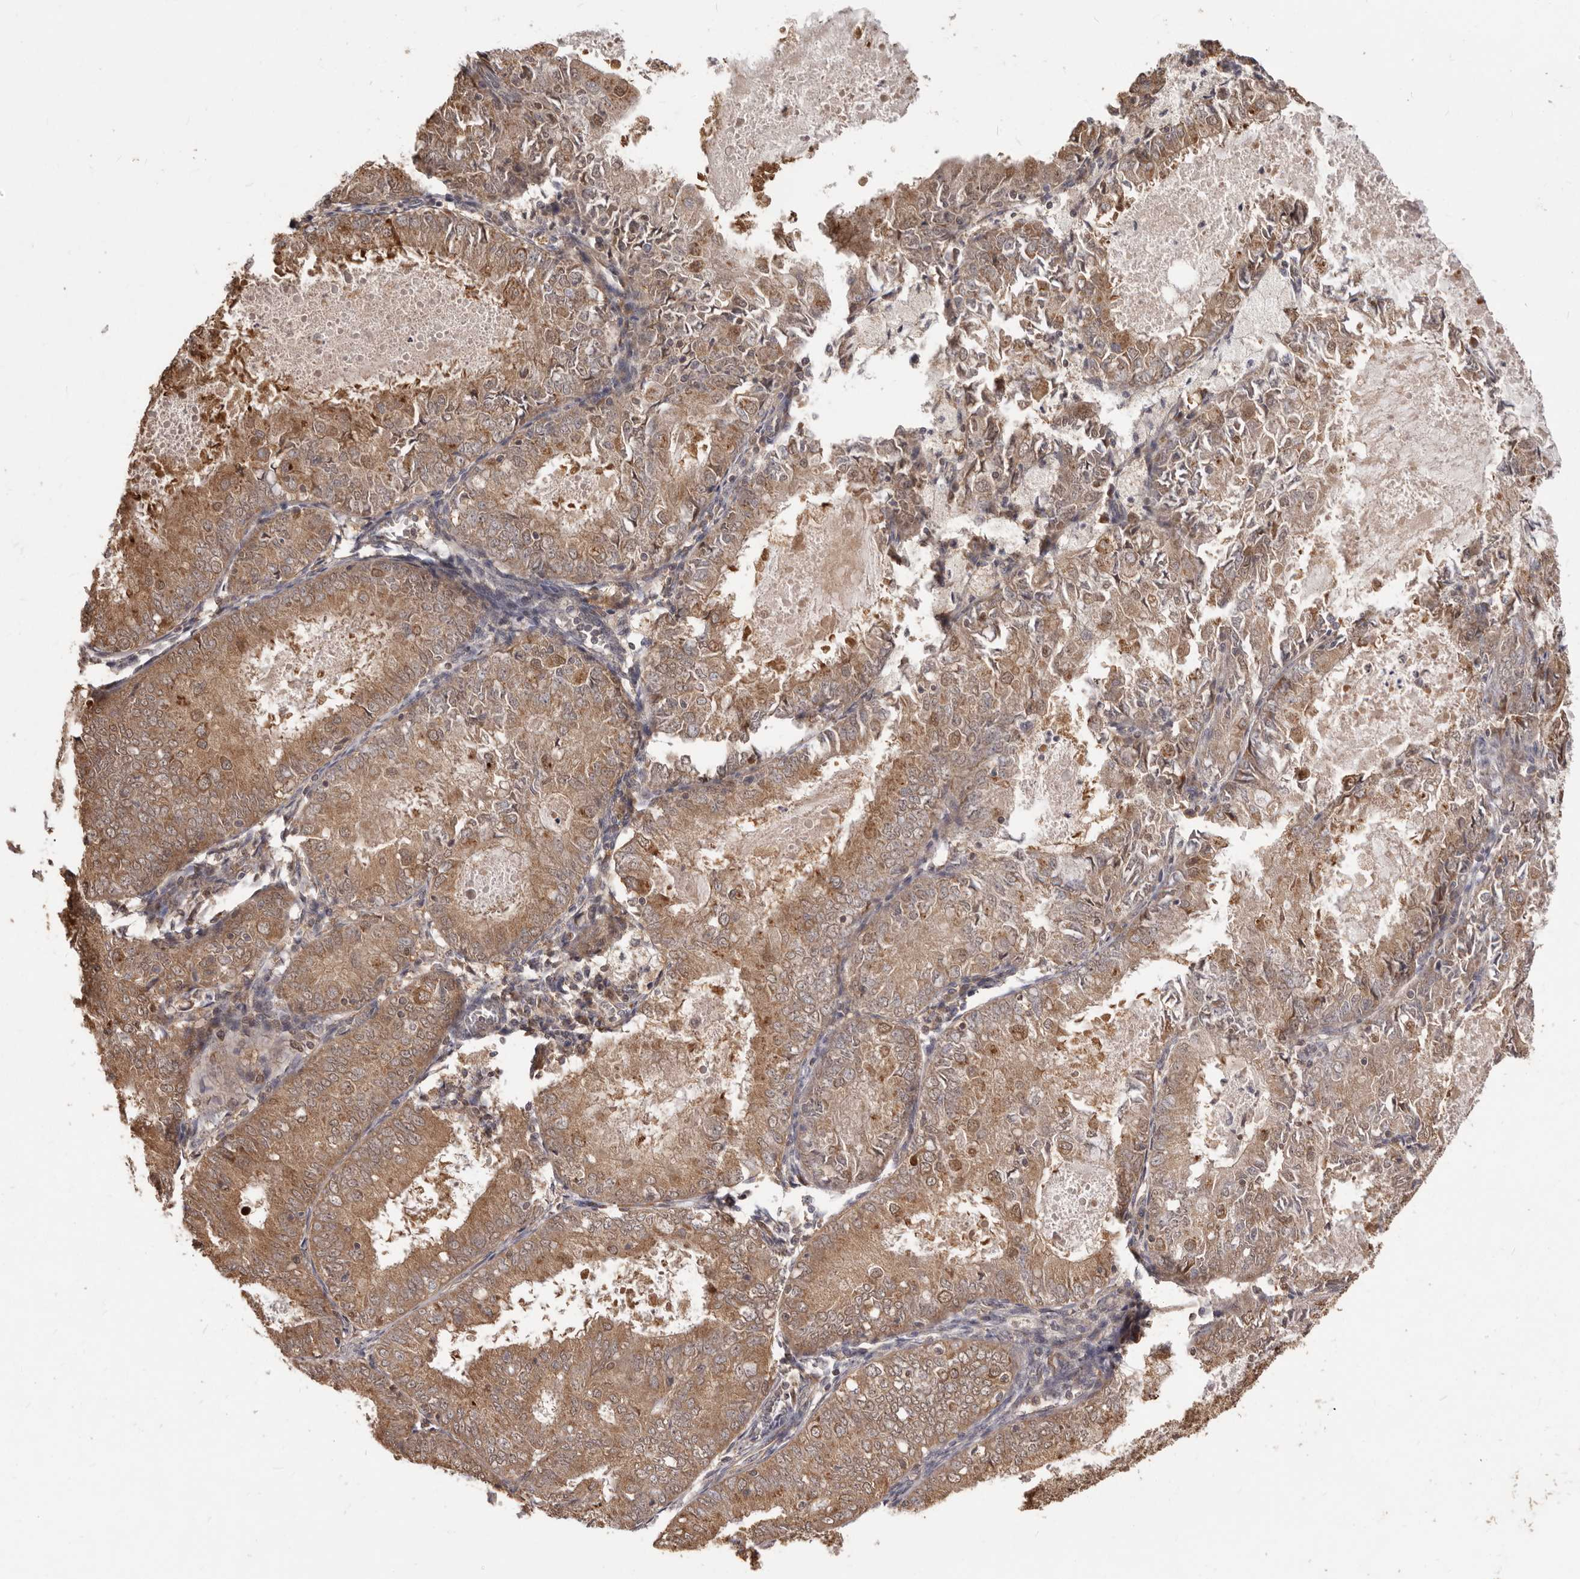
{"staining": {"intensity": "moderate", "quantity": ">75%", "location": "cytoplasmic/membranous"}, "tissue": "endometrial cancer", "cell_type": "Tumor cells", "image_type": "cancer", "snomed": [{"axis": "morphology", "description": "Adenocarcinoma, NOS"}, {"axis": "topography", "description": "Endometrium"}], "caption": "A micrograph of human adenocarcinoma (endometrial) stained for a protein reveals moderate cytoplasmic/membranous brown staining in tumor cells.", "gene": "MTO1", "patient": {"sex": "female", "age": 57}}